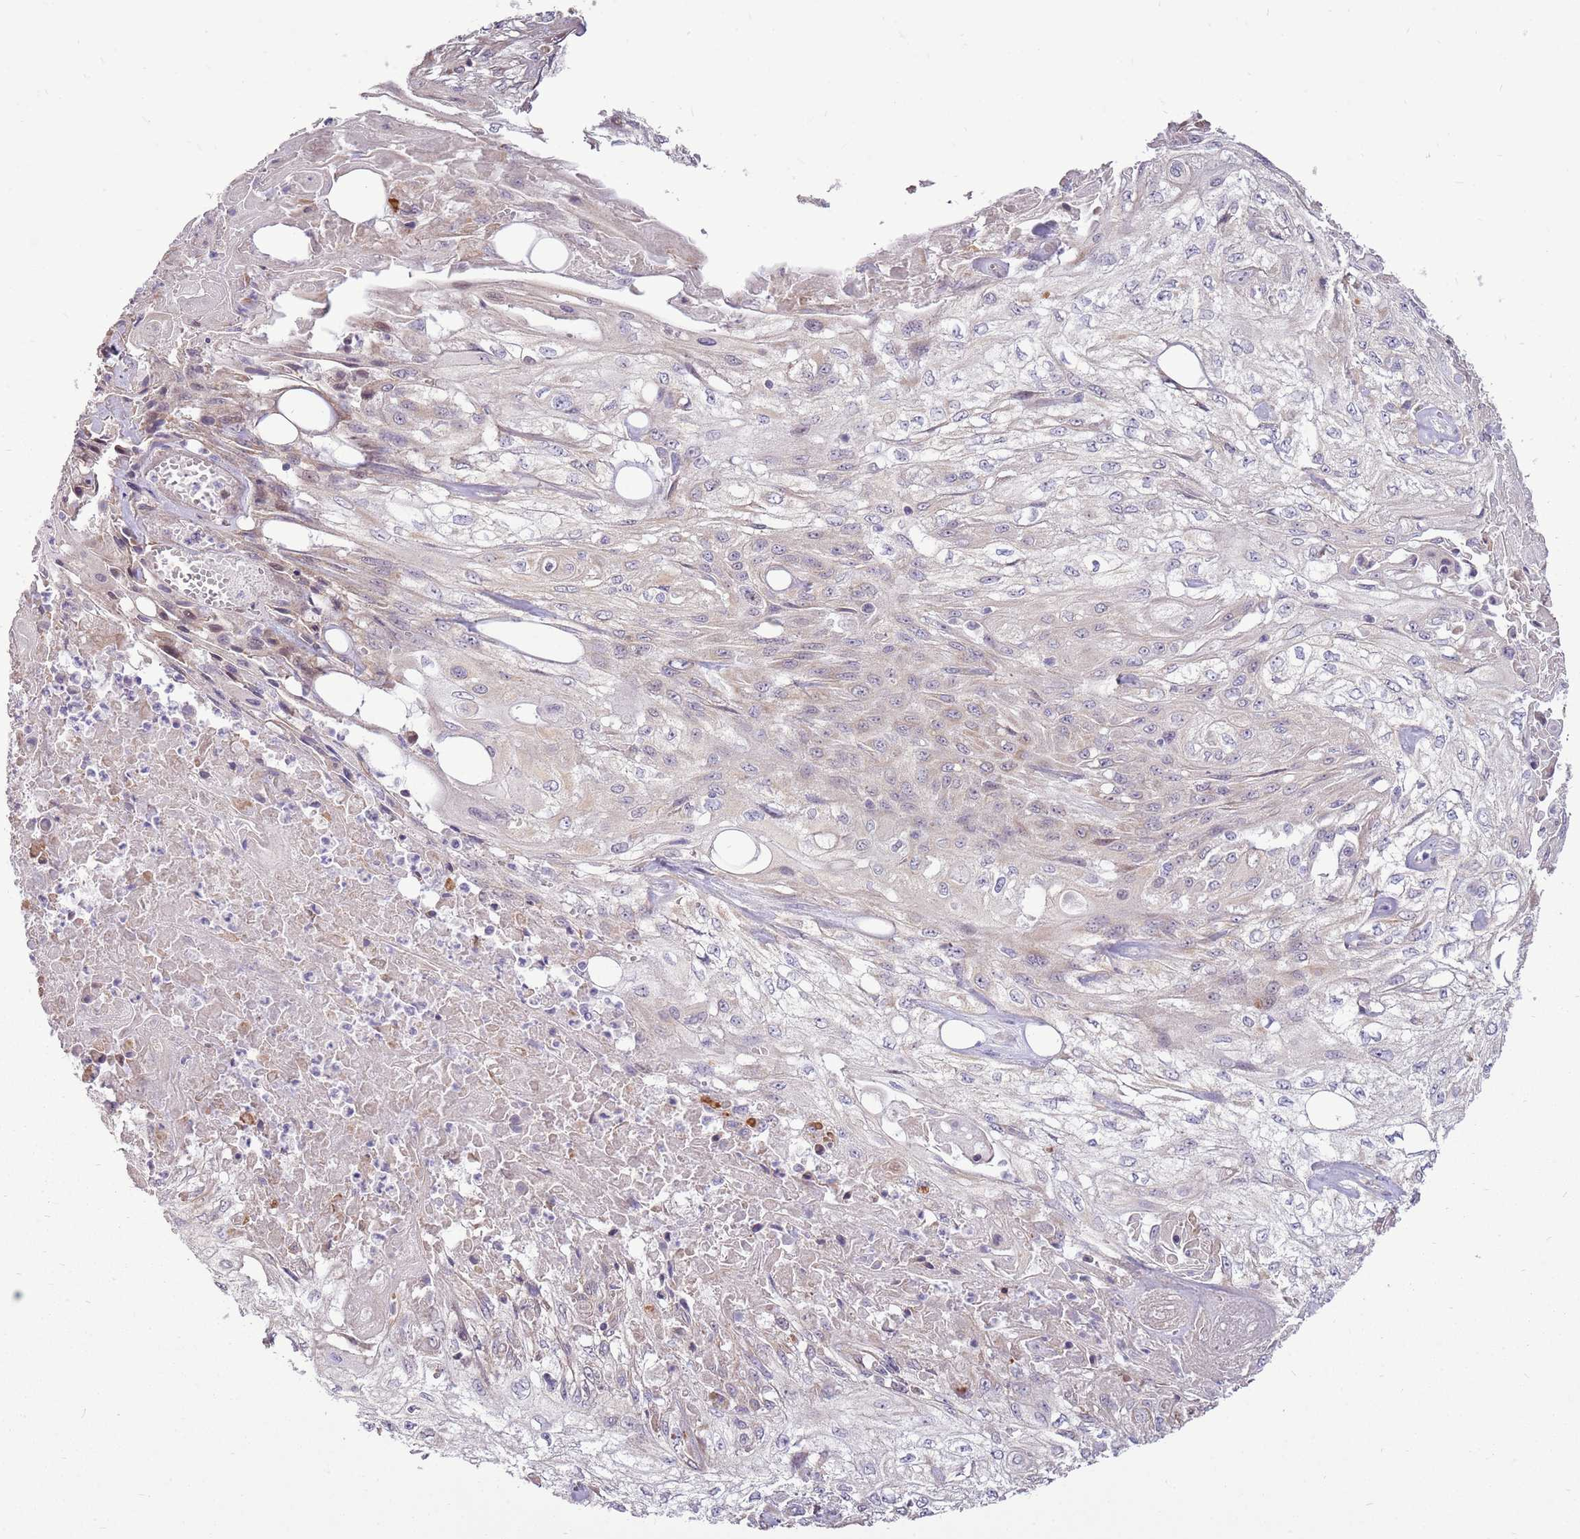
{"staining": {"intensity": "weak", "quantity": "<25%", "location": "cytoplasmic/membranous"}, "tissue": "skin cancer", "cell_type": "Tumor cells", "image_type": "cancer", "snomed": [{"axis": "morphology", "description": "Squamous cell carcinoma, NOS"}, {"axis": "morphology", "description": "Squamous cell carcinoma, metastatic, NOS"}, {"axis": "topography", "description": "Skin"}, {"axis": "topography", "description": "Lymph node"}], "caption": "This is a histopathology image of immunohistochemistry staining of squamous cell carcinoma (skin), which shows no positivity in tumor cells.", "gene": "UGGT2", "patient": {"sex": "male", "age": 75}}